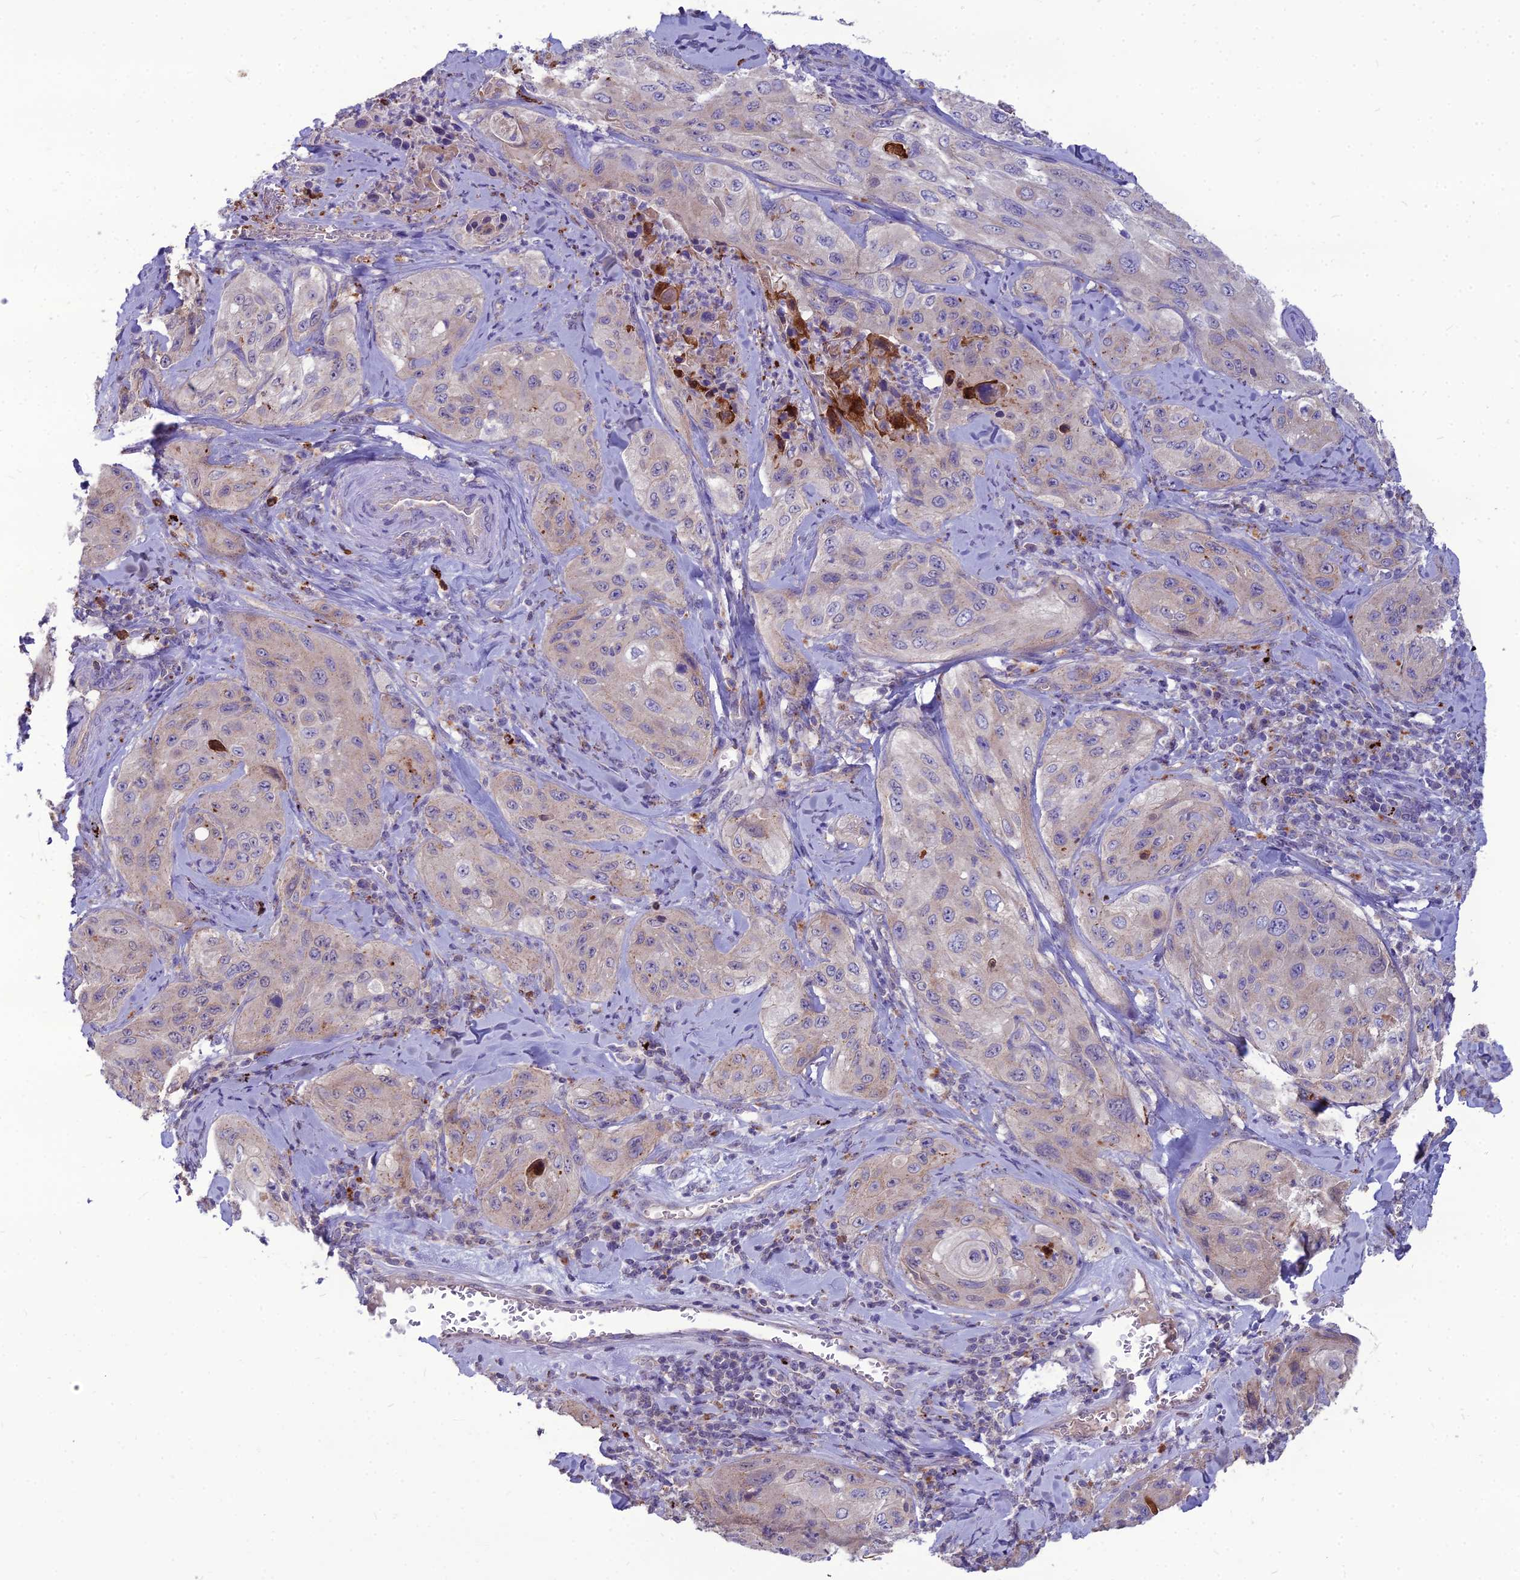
{"staining": {"intensity": "weak", "quantity": "<25%", "location": "cytoplasmic/membranous"}, "tissue": "cervical cancer", "cell_type": "Tumor cells", "image_type": "cancer", "snomed": [{"axis": "morphology", "description": "Squamous cell carcinoma, NOS"}, {"axis": "topography", "description": "Cervix"}], "caption": "The image shows no significant staining in tumor cells of cervical squamous cell carcinoma. (Brightfield microscopy of DAB IHC at high magnification).", "gene": "PCED1B", "patient": {"sex": "female", "age": 42}}